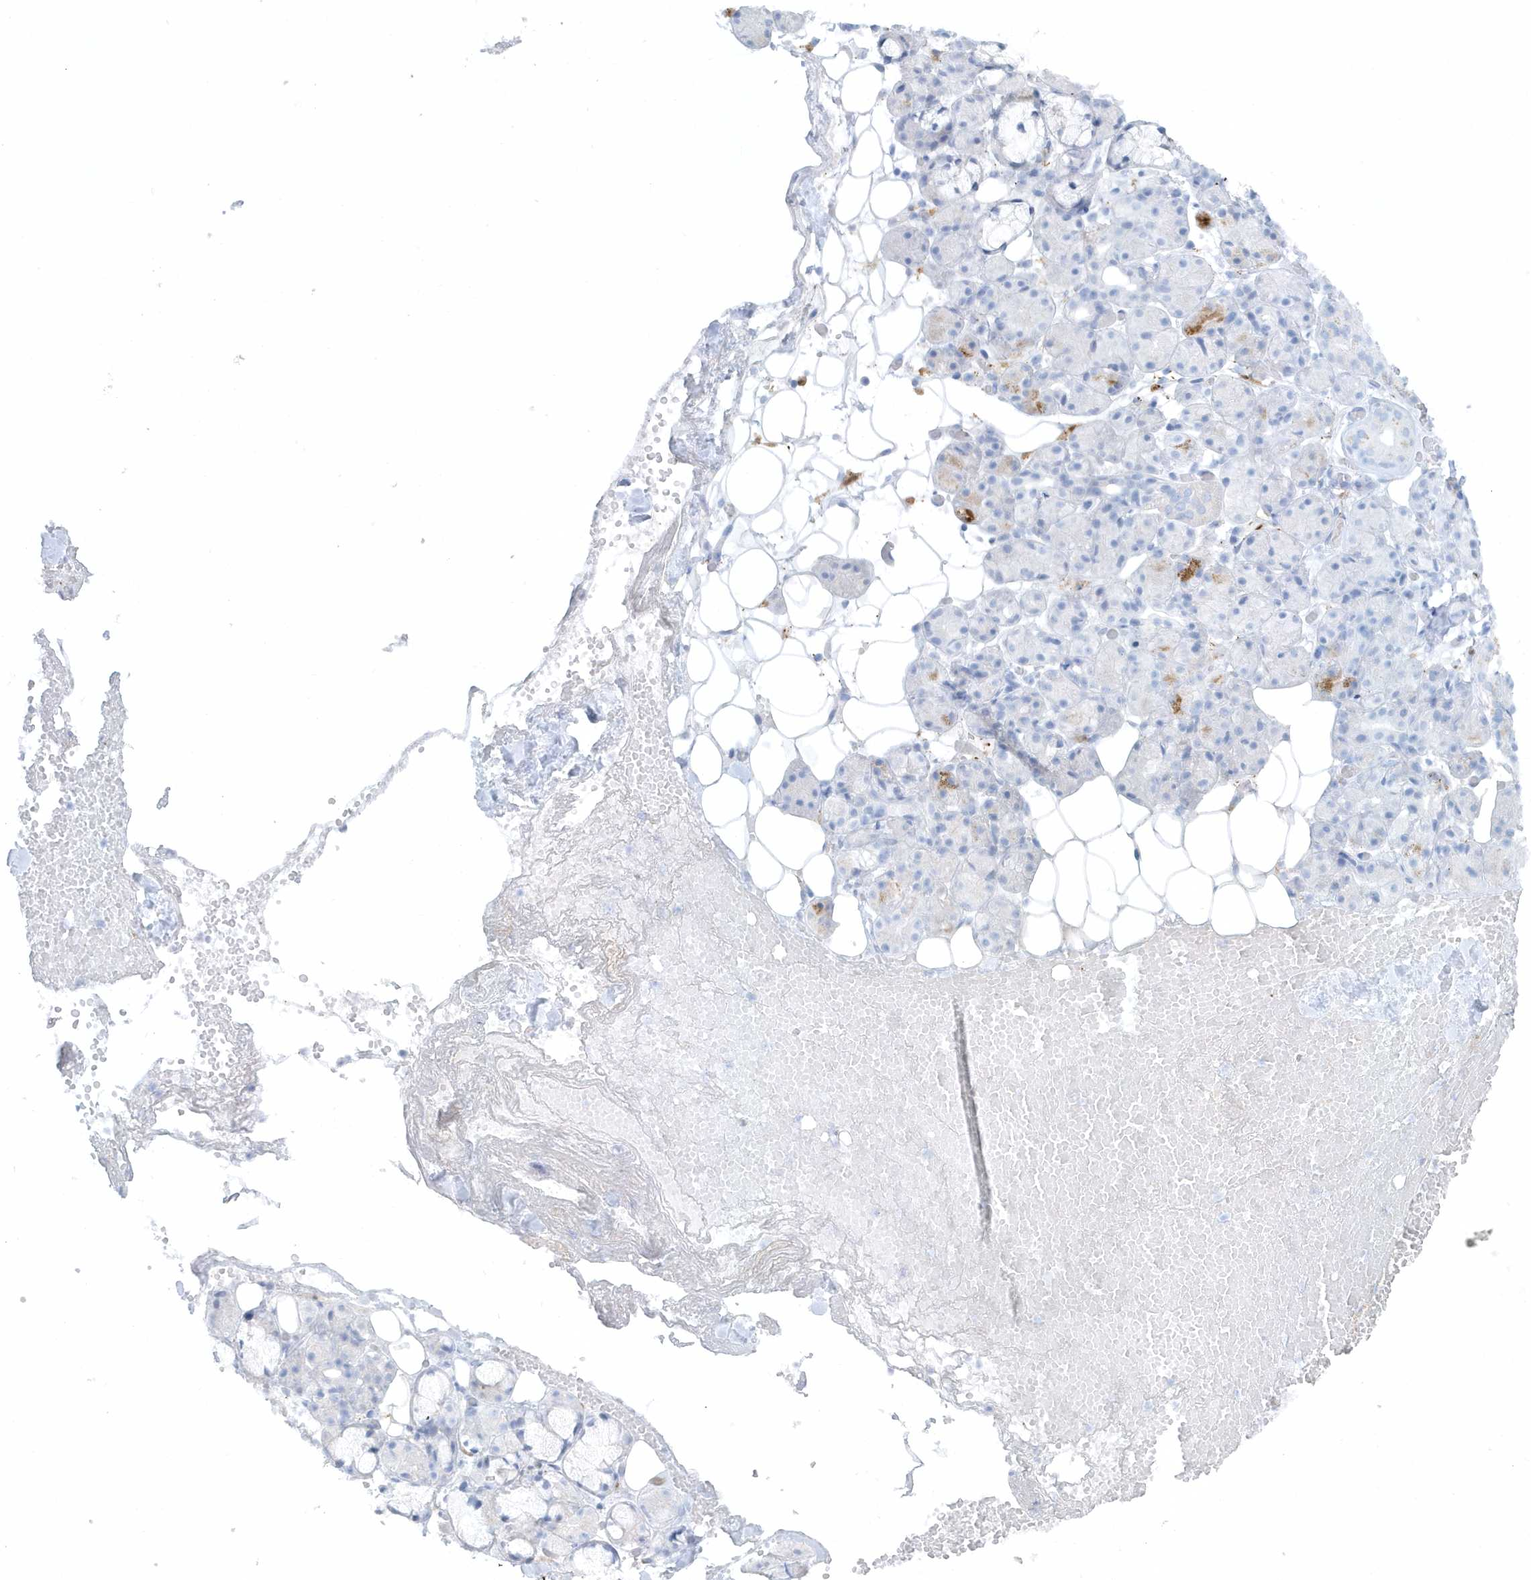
{"staining": {"intensity": "negative", "quantity": "none", "location": "none"}, "tissue": "salivary gland", "cell_type": "Glandular cells", "image_type": "normal", "snomed": [{"axis": "morphology", "description": "Normal tissue, NOS"}, {"axis": "topography", "description": "Salivary gland"}], "caption": "Salivary gland stained for a protein using immunohistochemistry demonstrates no expression glandular cells.", "gene": "FAM98A", "patient": {"sex": "male", "age": 63}}